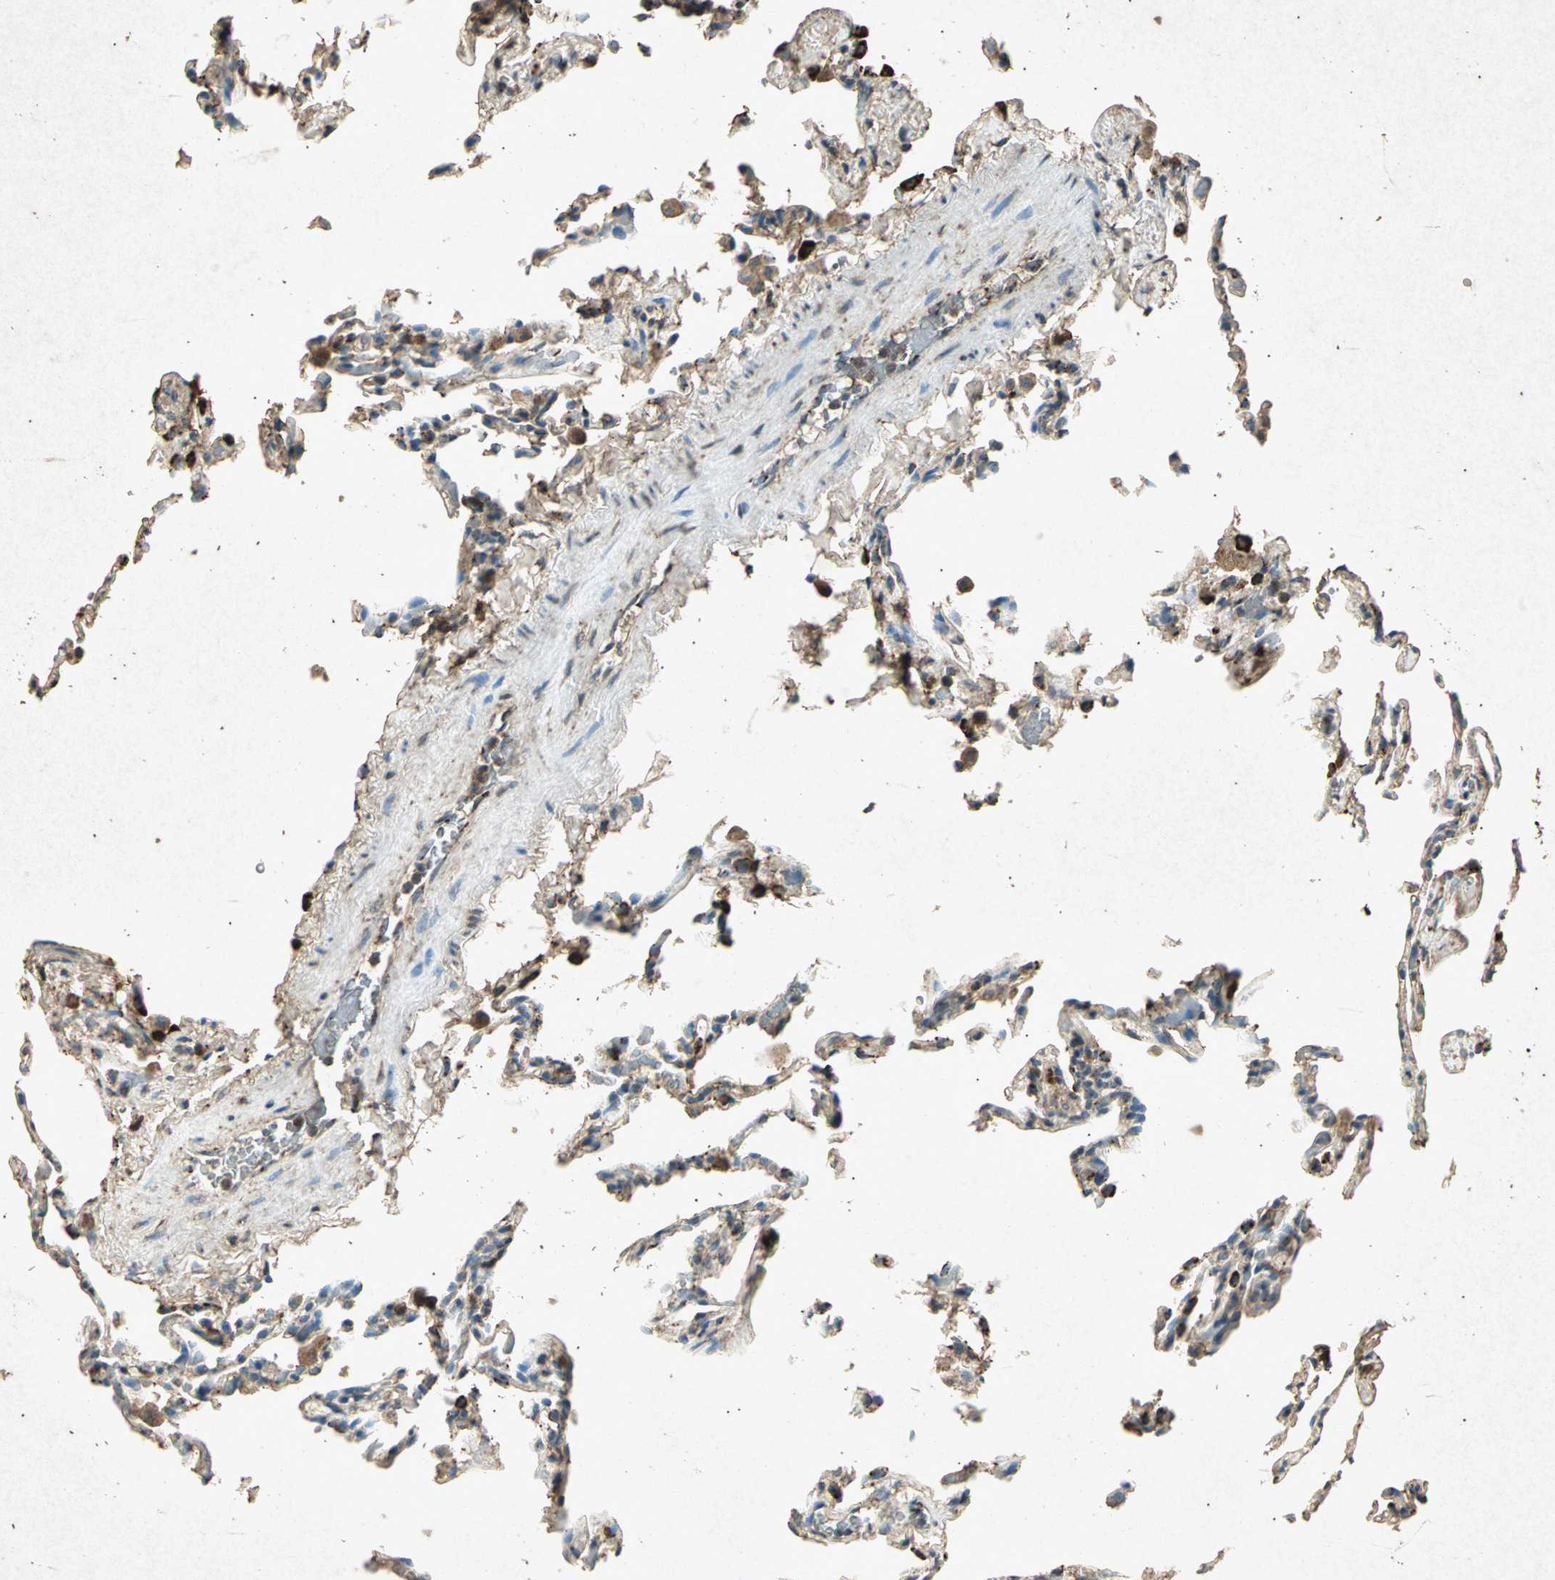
{"staining": {"intensity": "moderate", "quantity": "25%-75%", "location": "cytoplasmic/membranous"}, "tissue": "lung", "cell_type": "Alveolar cells", "image_type": "normal", "snomed": [{"axis": "morphology", "description": "Normal tissue, NOS"}, {"axis": "topography", "description": "Lung"}], "caption": "Lung stained for a protein (brown) demonstrates moderate cytoplasmic/membranous positive staining in about 25%-75% of alveolar cells.", "gene": "PSEN1", "patient": {"sex": "male", "age": 59}}